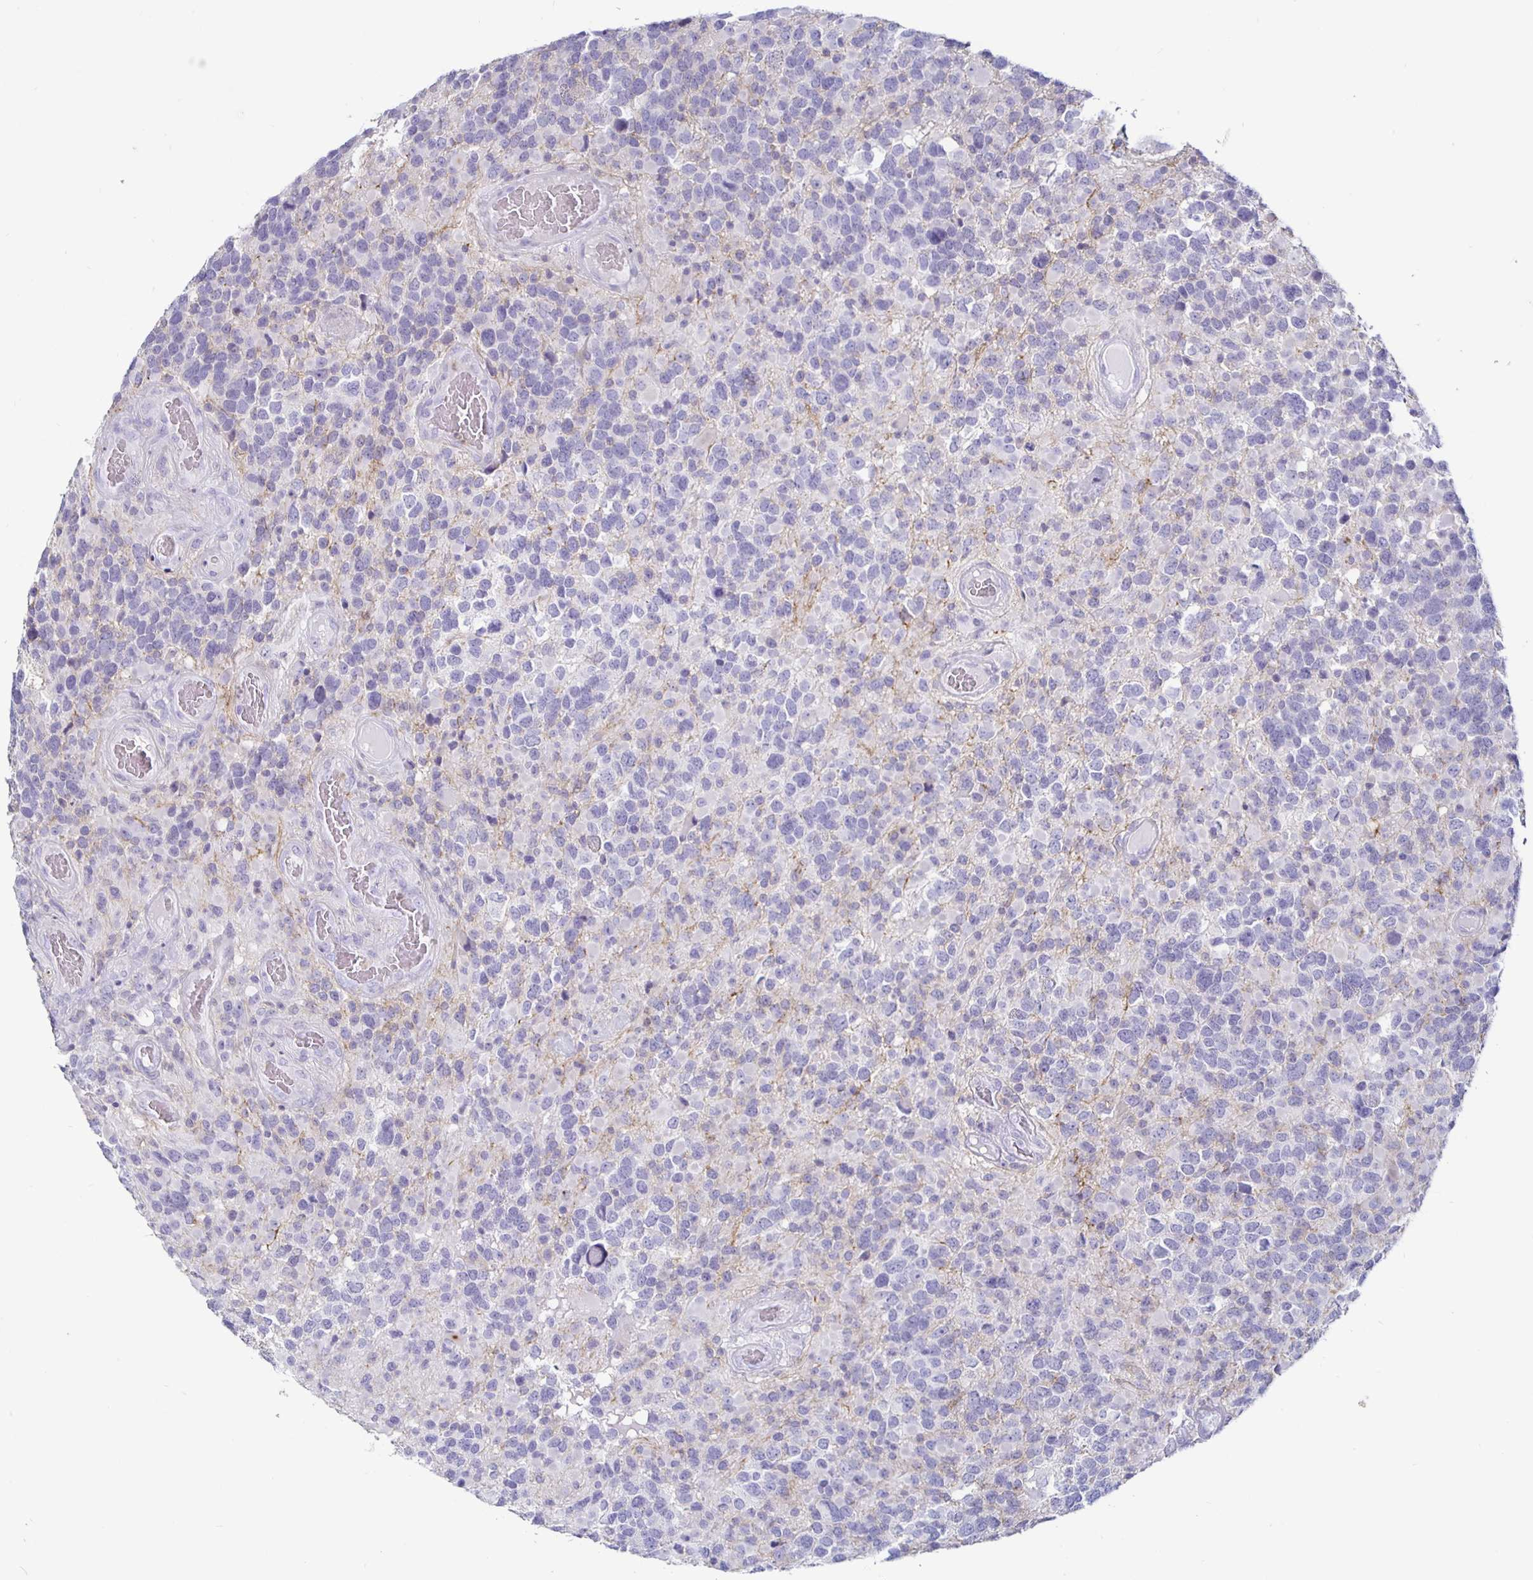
{"staining": {"intensity": "negative", "quantity": "none", "location": "none"}, "tissue": "glioma", "cell_type": "Tumor cells", "image_type": "cancer", "snomed": [{"axis": "morphology", "description": "Glioma, malignant, High grade"}, {"axis": "topography", "description": "Brain"}], "caption": "Tumor cells are negative for protein expression in human high-grade glioma (malignant).", "gene": "SIRPA", "patient": {"sex": "female", "age": 40}}